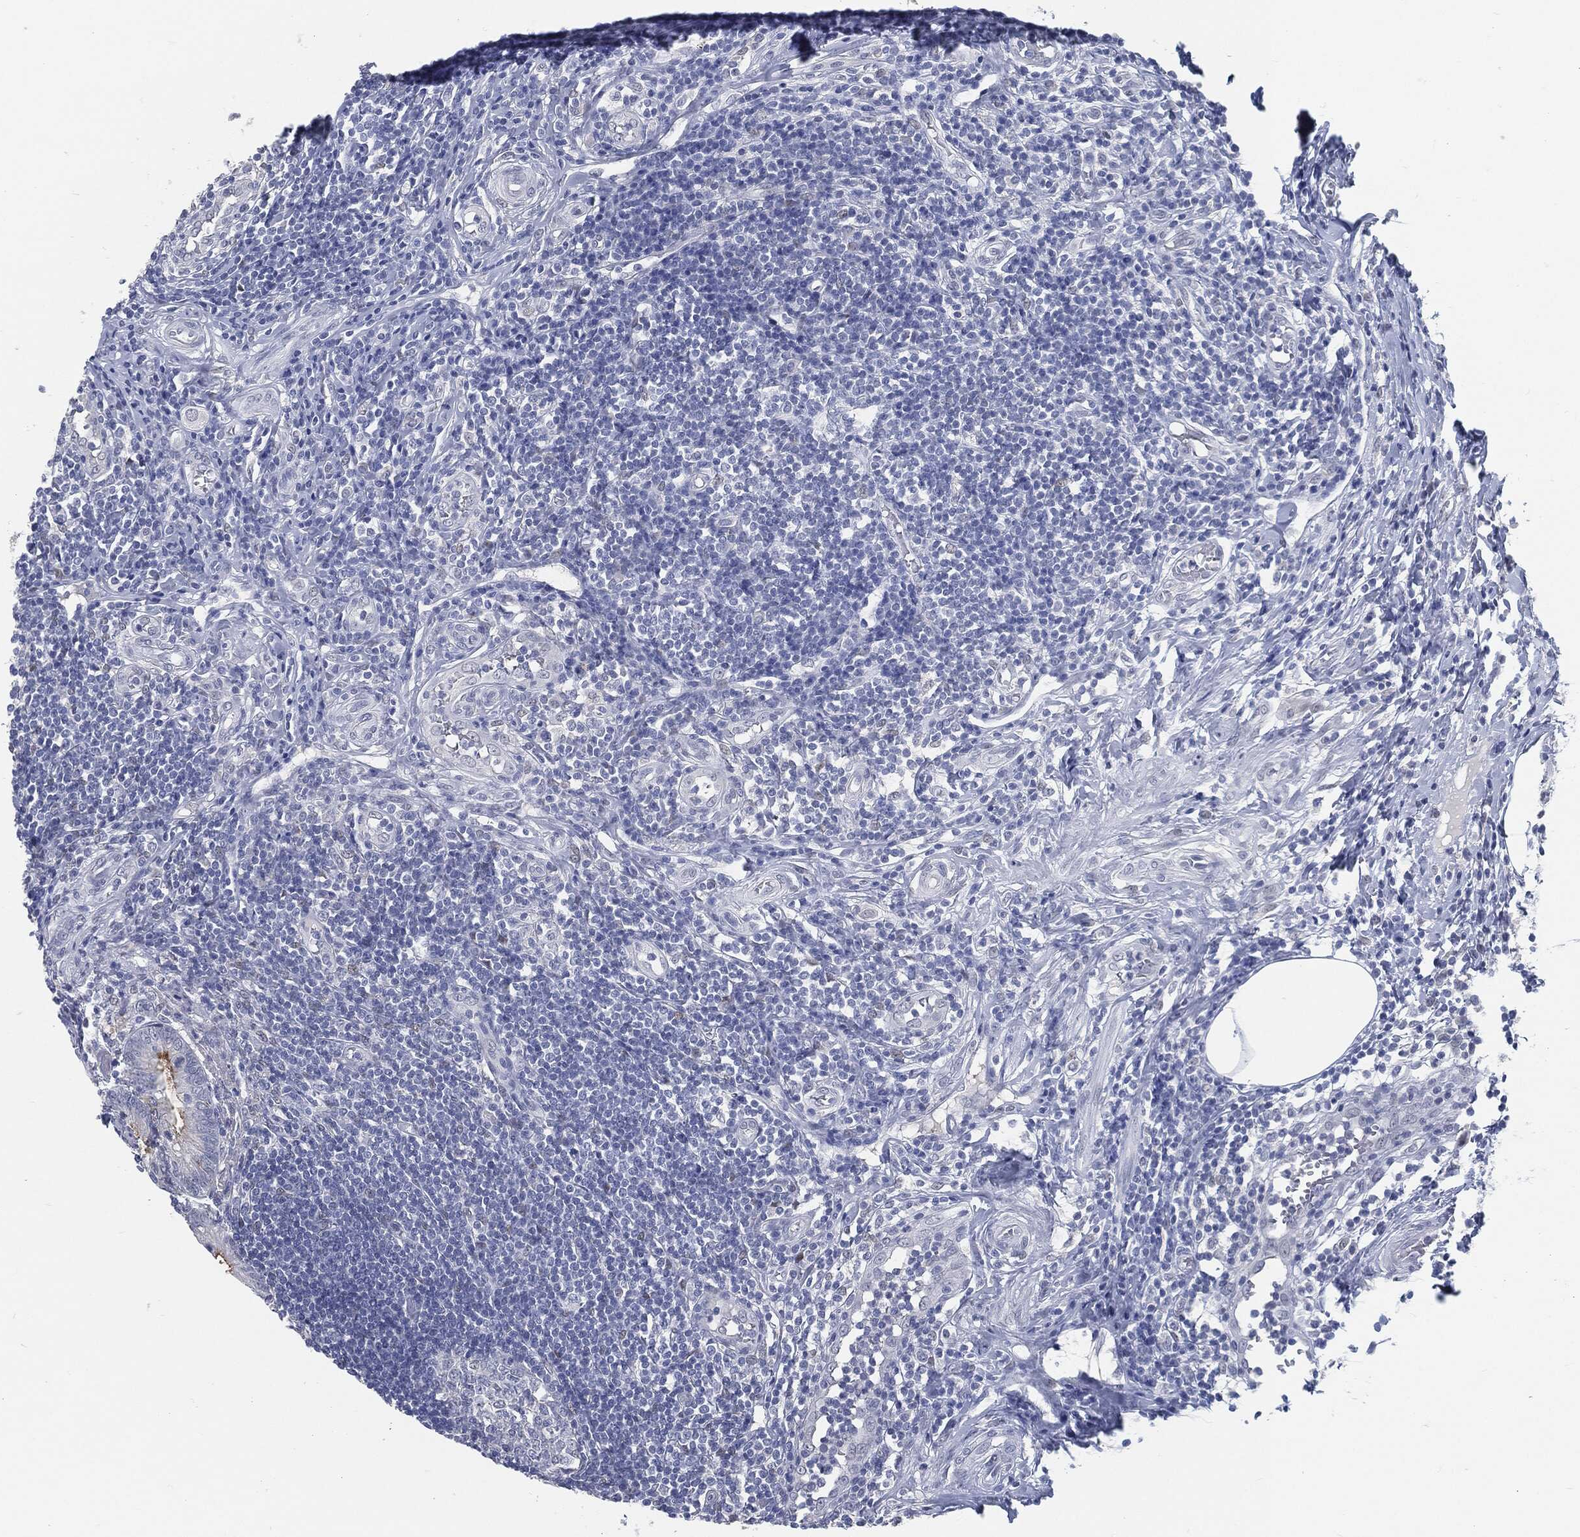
{"staining": {"intensity": "negative", "quantity": "none", "location": "none"}, "tissue": "appendix", "cell_type": "Glandular cells", "image_type": "normal", "snomed": [{"axis": "morphology", "description": "Normal tissue, NOS"}, {"axis": "morphology", "description": "Inflammation, NOS"}, {"axis": "topography", "description": "Appendix"}], "caption": "Protein analysis of unremarkable appendix displays no significant staining in glandular cells. (DAB immunohistochemistry (IHC) with hematoxylin counter stain).", "gene": "PROM1", "patient": {"sex": "male", "age": 16}}